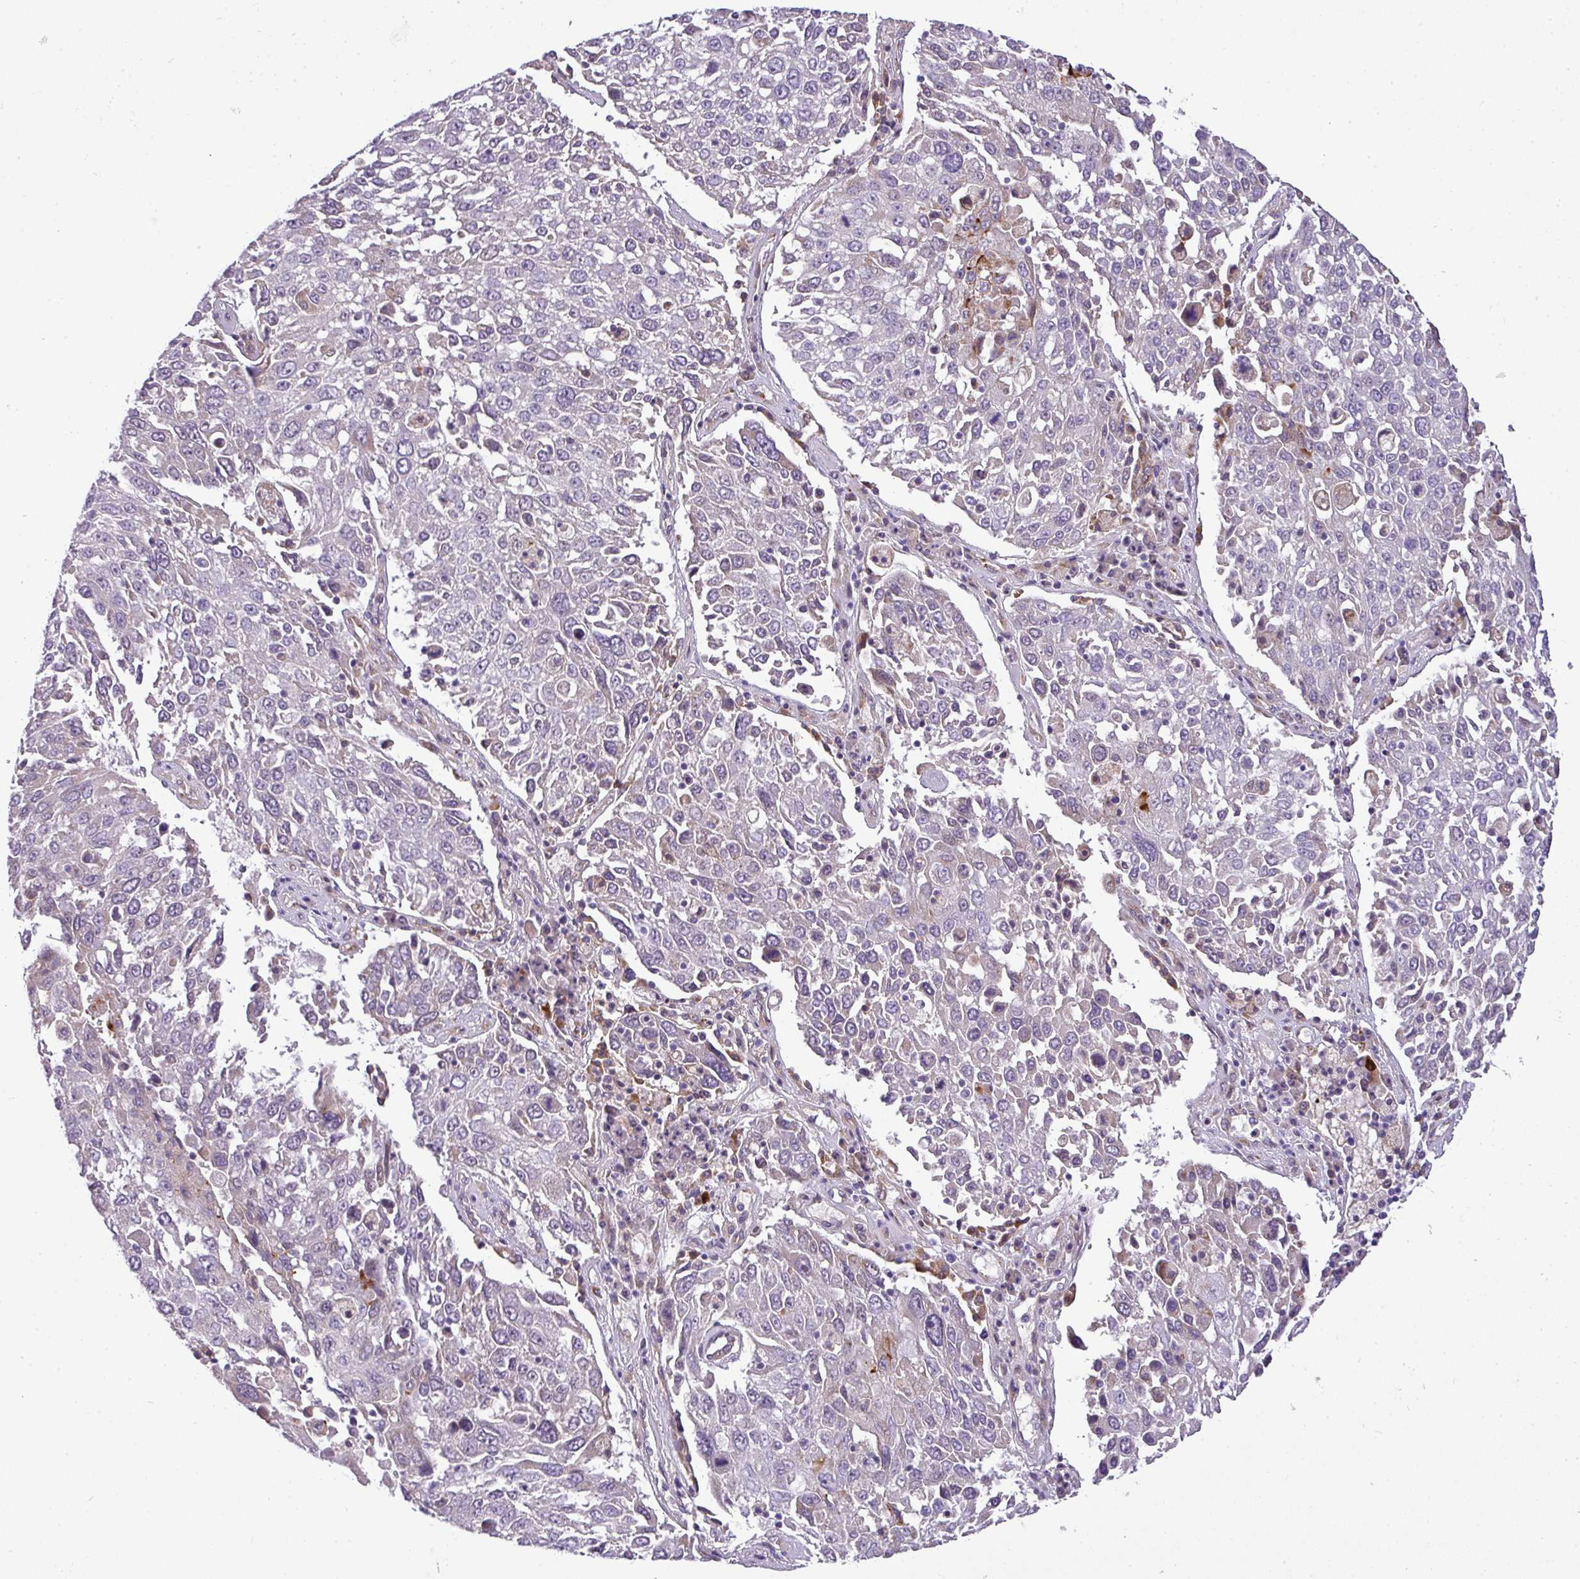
{"staining": {"intensity": "negative", "quantity": "none", "location": "none"}, "tissue": "lung cancer", "cell_type": "Tumor cells", "image_type": "cancer", "snomed": [{"axis": "morphology", "description": "Squamous cell carcinoma, NOS"}, {"axis": "topography", "description": "Lung"}], "caption": "Tumor cells are negative for protein expression in human lung cancer (squamous cell carcinoma). The staining was performed using DAB (3,3'-diaminobenzidine) to visualize the protein expression in brown, while the nuclei were stained in blue with hematoxylin (Magnification: 20x).", "gene": "PIK3R5", "patient": {"sex": "male", "age": 65}}